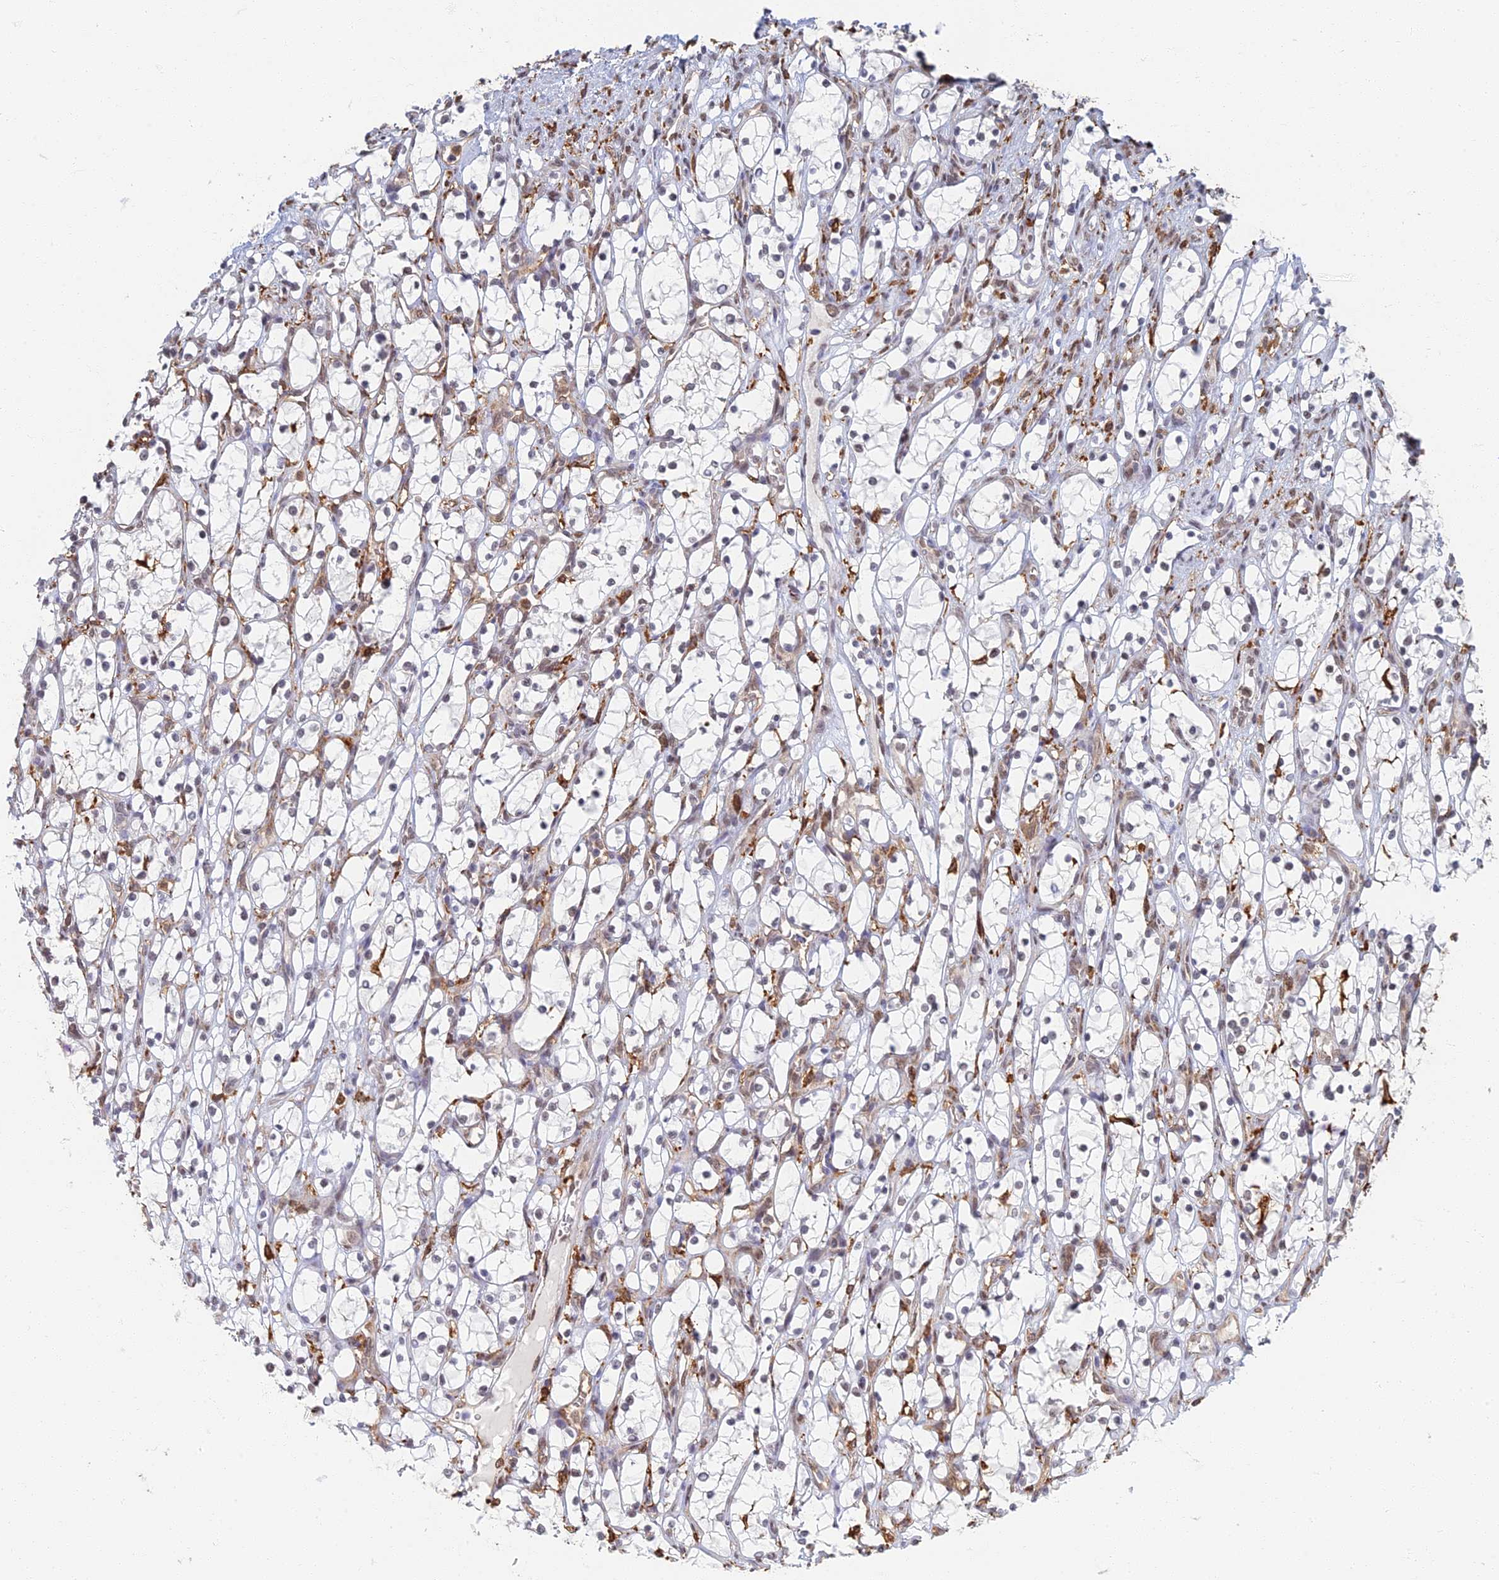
{"staining": {"intensity": "negative", "quantity": "none", "location": "none"}, "tissue": "renal cancer", "cell_type": "Tumor cells", "image_type": "cancer", "snomed": [{"axis": "morphology", "description": "Adenocarcinoma, NOS"}, {"axis": "topography", "description": "Kidney"}], "caption": "Immunohistochemistry of adenocarcinoma (renal) demonstrates no positivity in tumor cells.", "gene": "GPATCH1", "patient": {"sex": "female", "age": 69}}